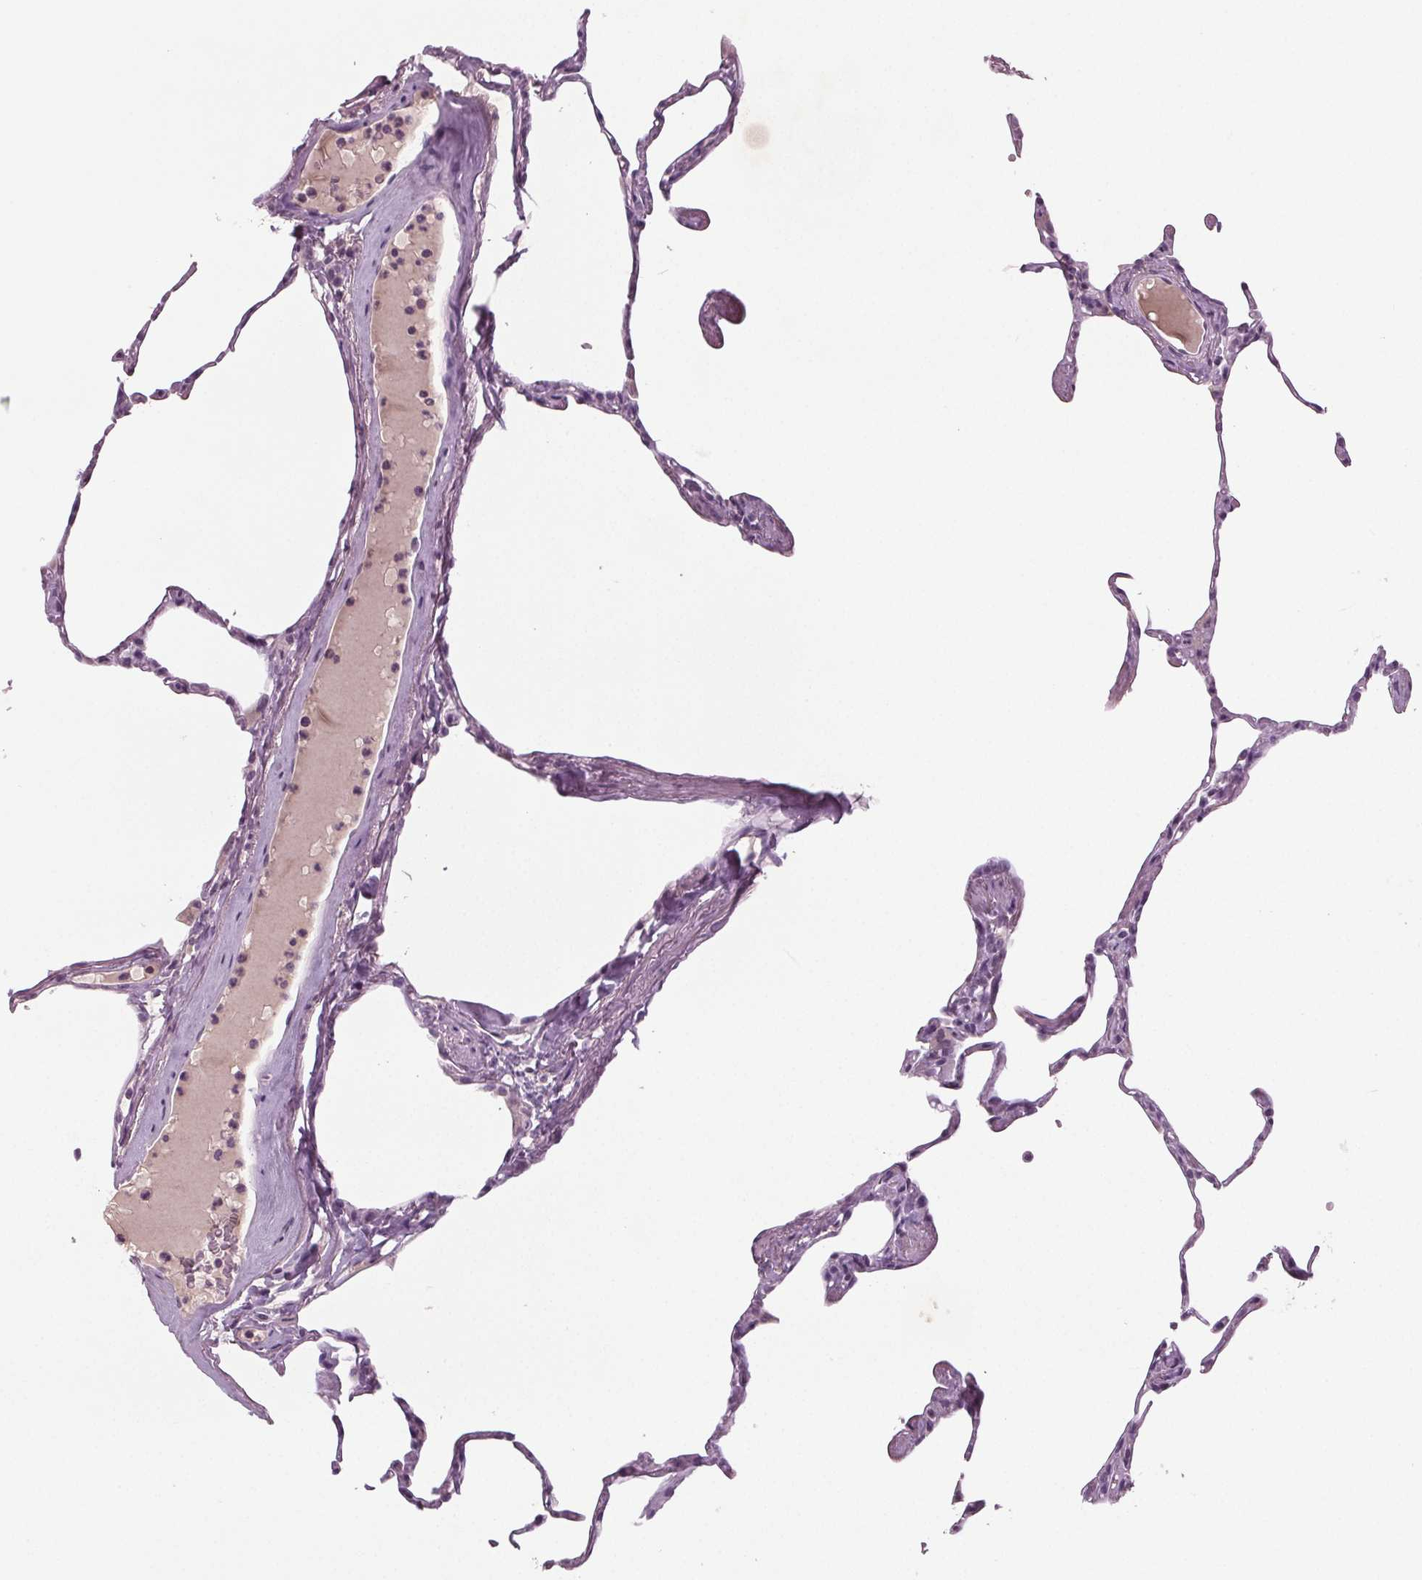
{"staining": {"intensity": "negative", "quantity": "none", "location": "none"}, "tissue": "lung", "cell_type": "Alveolar cells", "image_type": "normal", "snomed": [{"axis": "morphology", "description": "Normal tissue, NOS"}, {"axis": "topography", "description": "Lung"}], "caption": "IHC of benign lung displays no expression in alveolar cells.", "gene": "BHLHE22", "patient": {"sex": "male", "age": 65}}